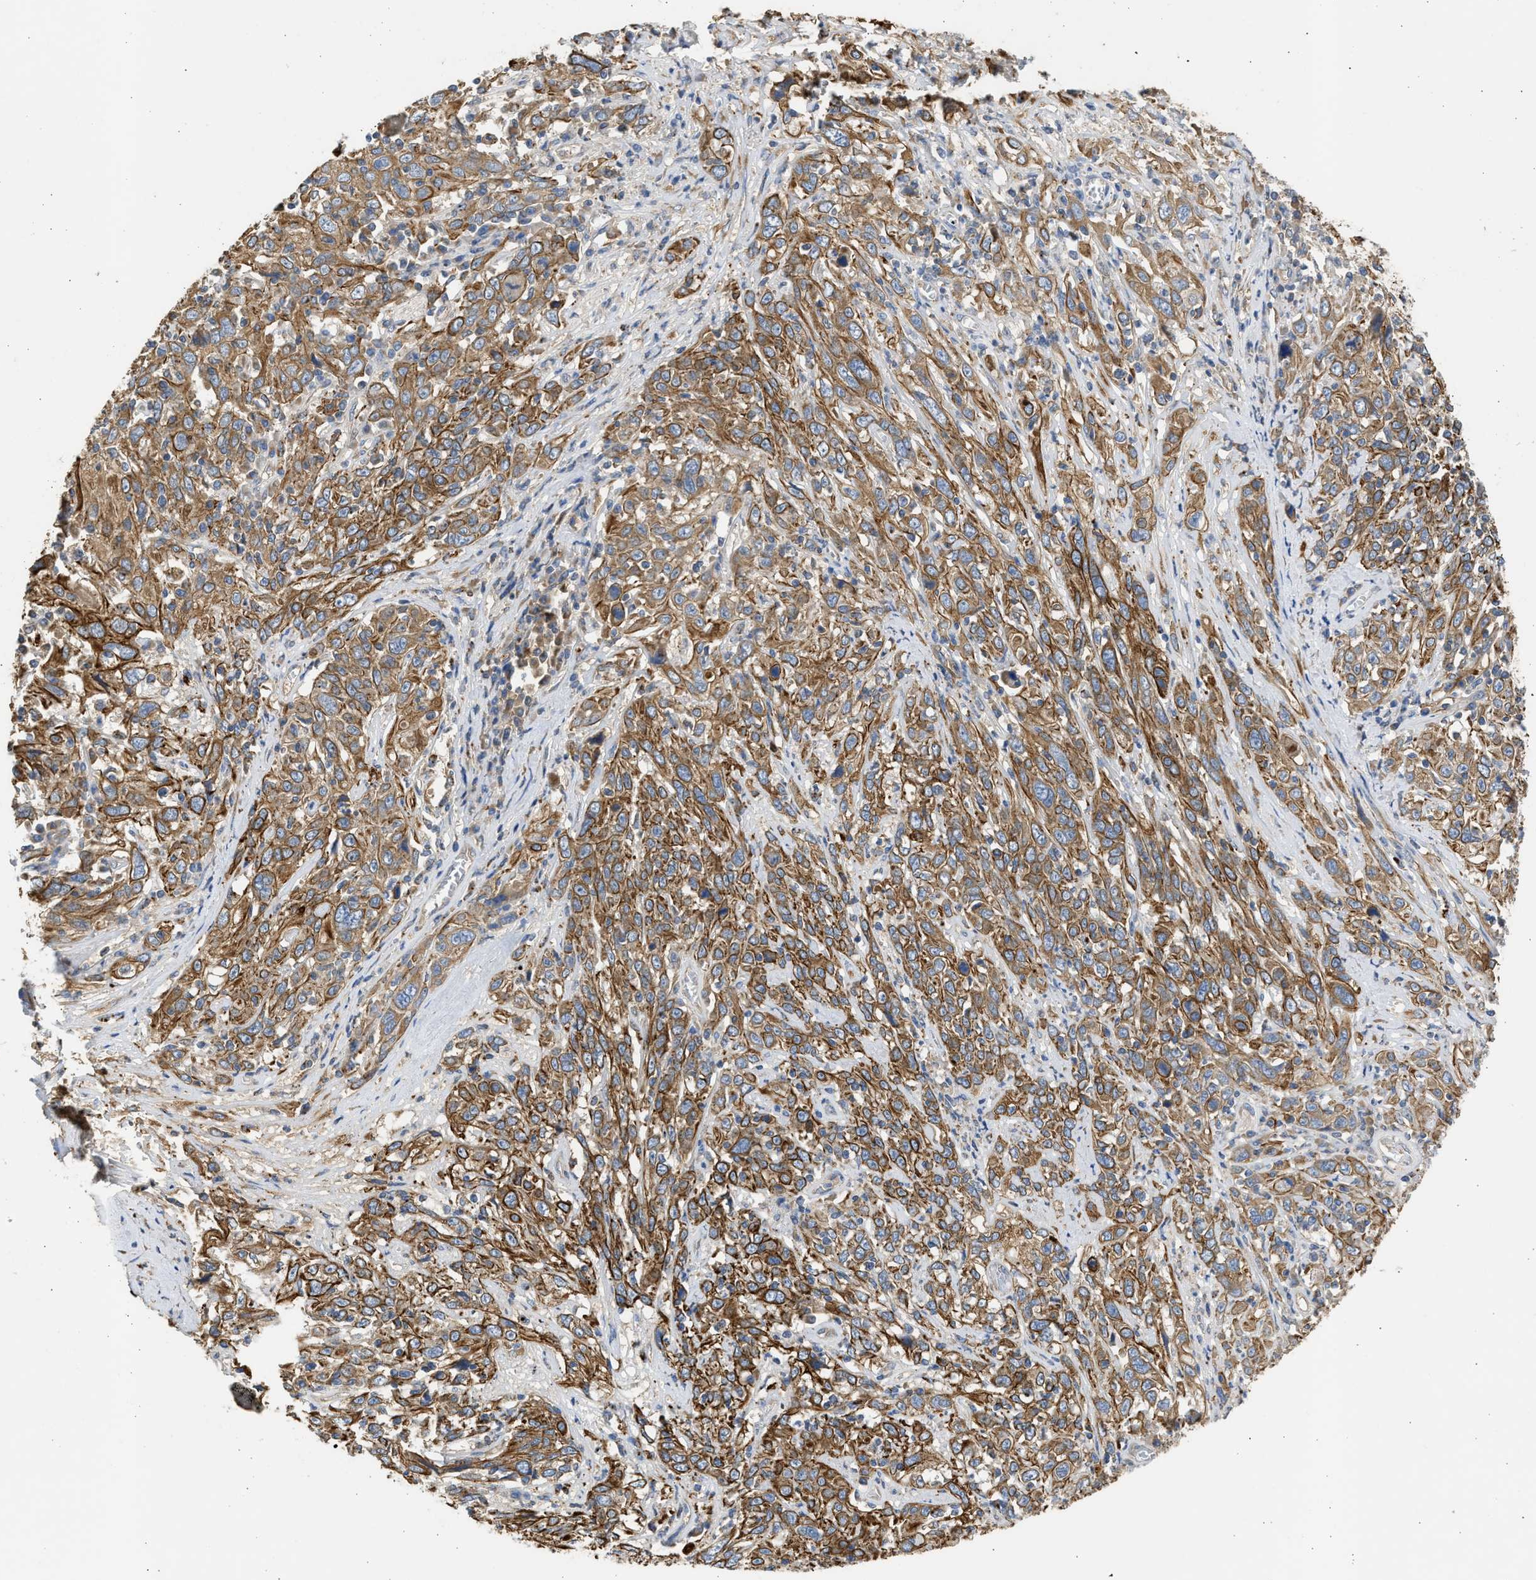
{"staining": {"intensity": "strong", "quantity": ">75%", "location": "cytoplasmic/membranous"}, "tissue": "cervical cancer", "cell_type": "Tumor cells", "image_type": "cancer", "snomed": [{"axis": "morphology", "description": "Squamous cell carcinoma, NOS"}, {"axis": "topography", "description": "Cervix"}], "caption": "This image shows cervical squamous cell carcinoma stained with immunohistochemistry to label a protein in brown. The cytoplasmic/membranous of tumor cells show strong positivity for the protein. Nuclei are counter-stained blue.", "gene": "CSRNP2", "patient": {"sex": "female", "age": 46}}